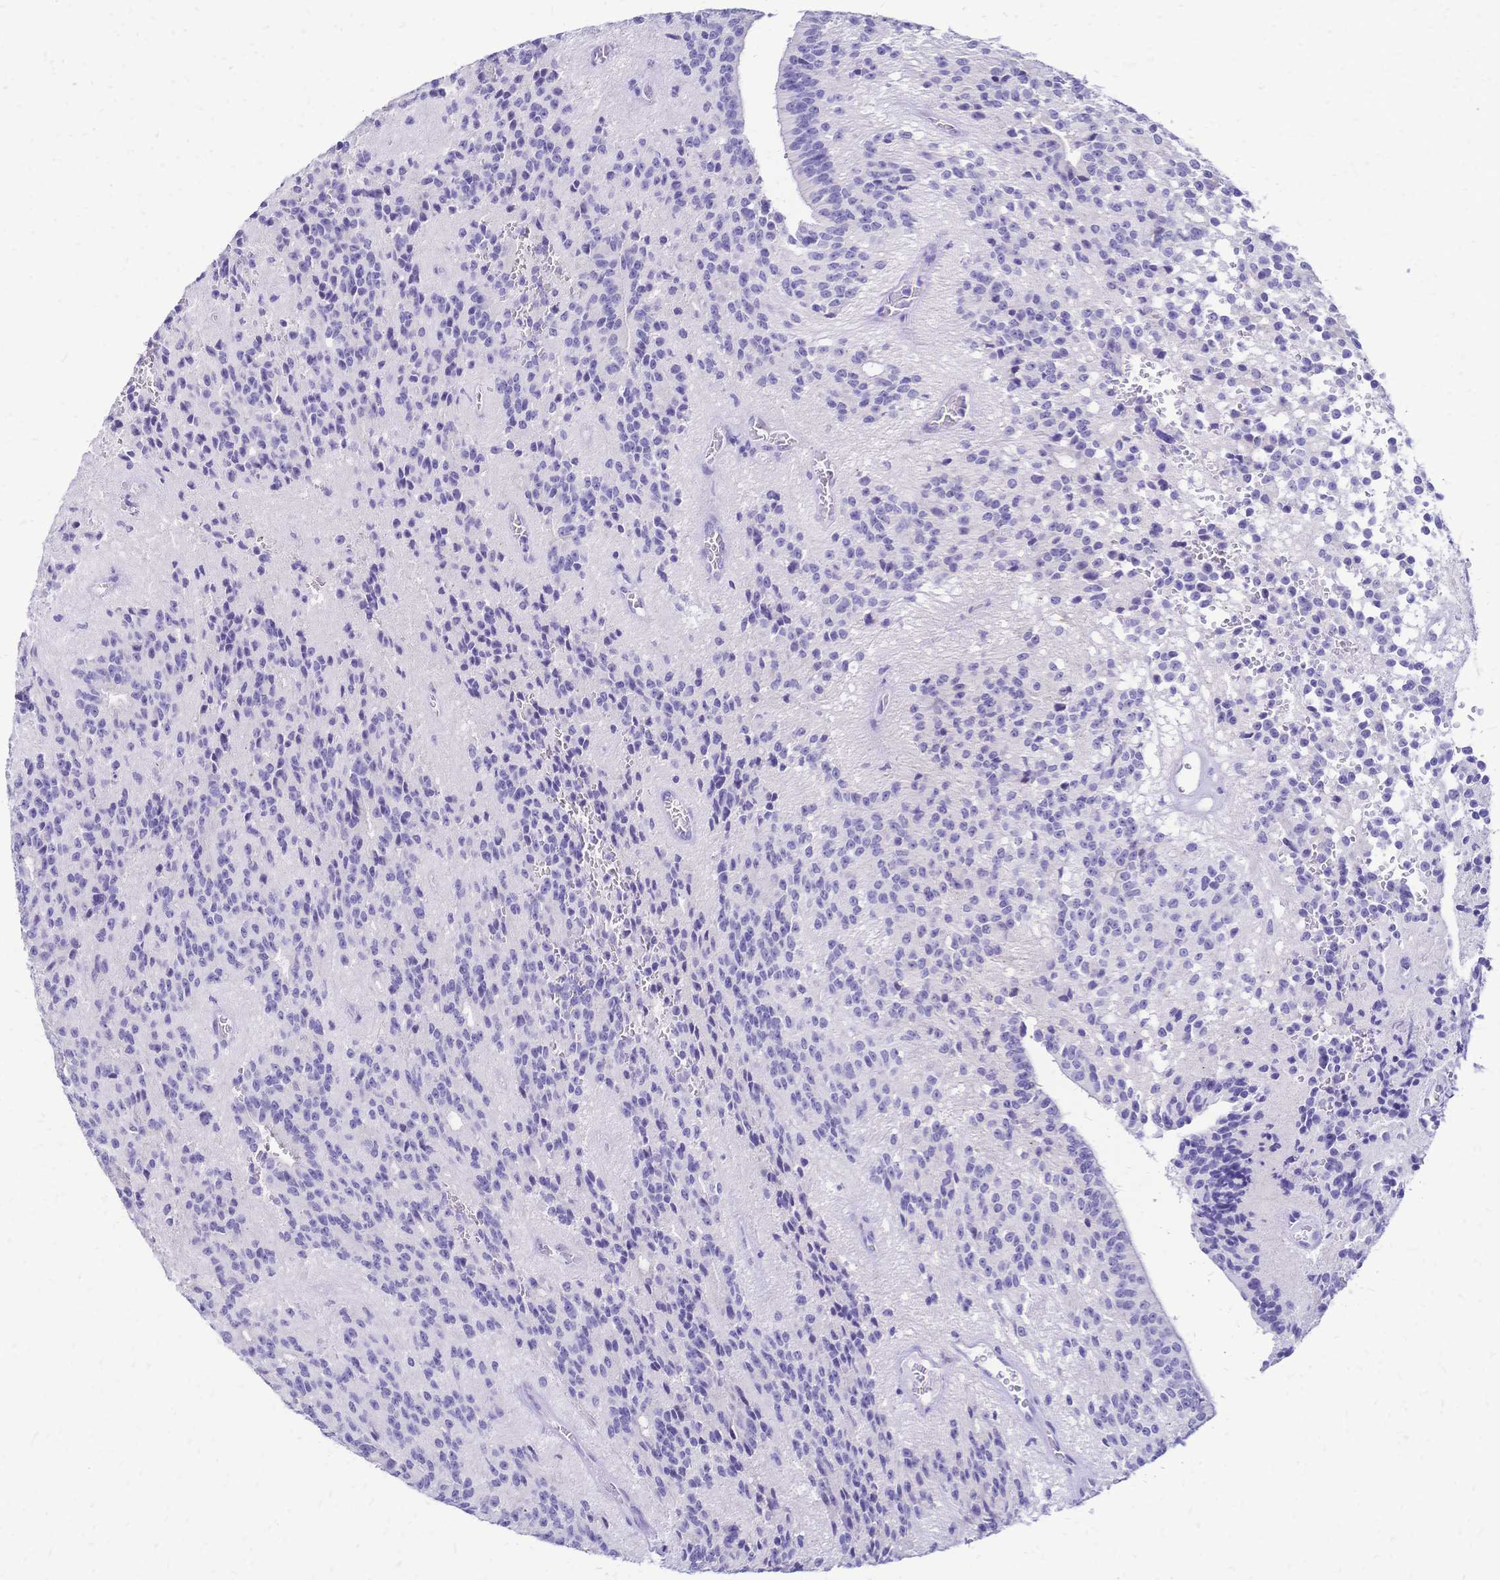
{"staining": {"intensity": "negative", "quantity": "none", "location": "none"}, "tissue": "glioma", "cell_type": "Tumor cells", "image_type": "cancer", "snomed": [{"axis": "morphology", "description": "Glioma, malignant, Low grade"}, {"axis": "topography", "description": "Brain"}], "caption": "There is no significant expression in tumor cells of glioma.", "gene": "GRB7", "patient": {"sex": "male", "age": 31}}